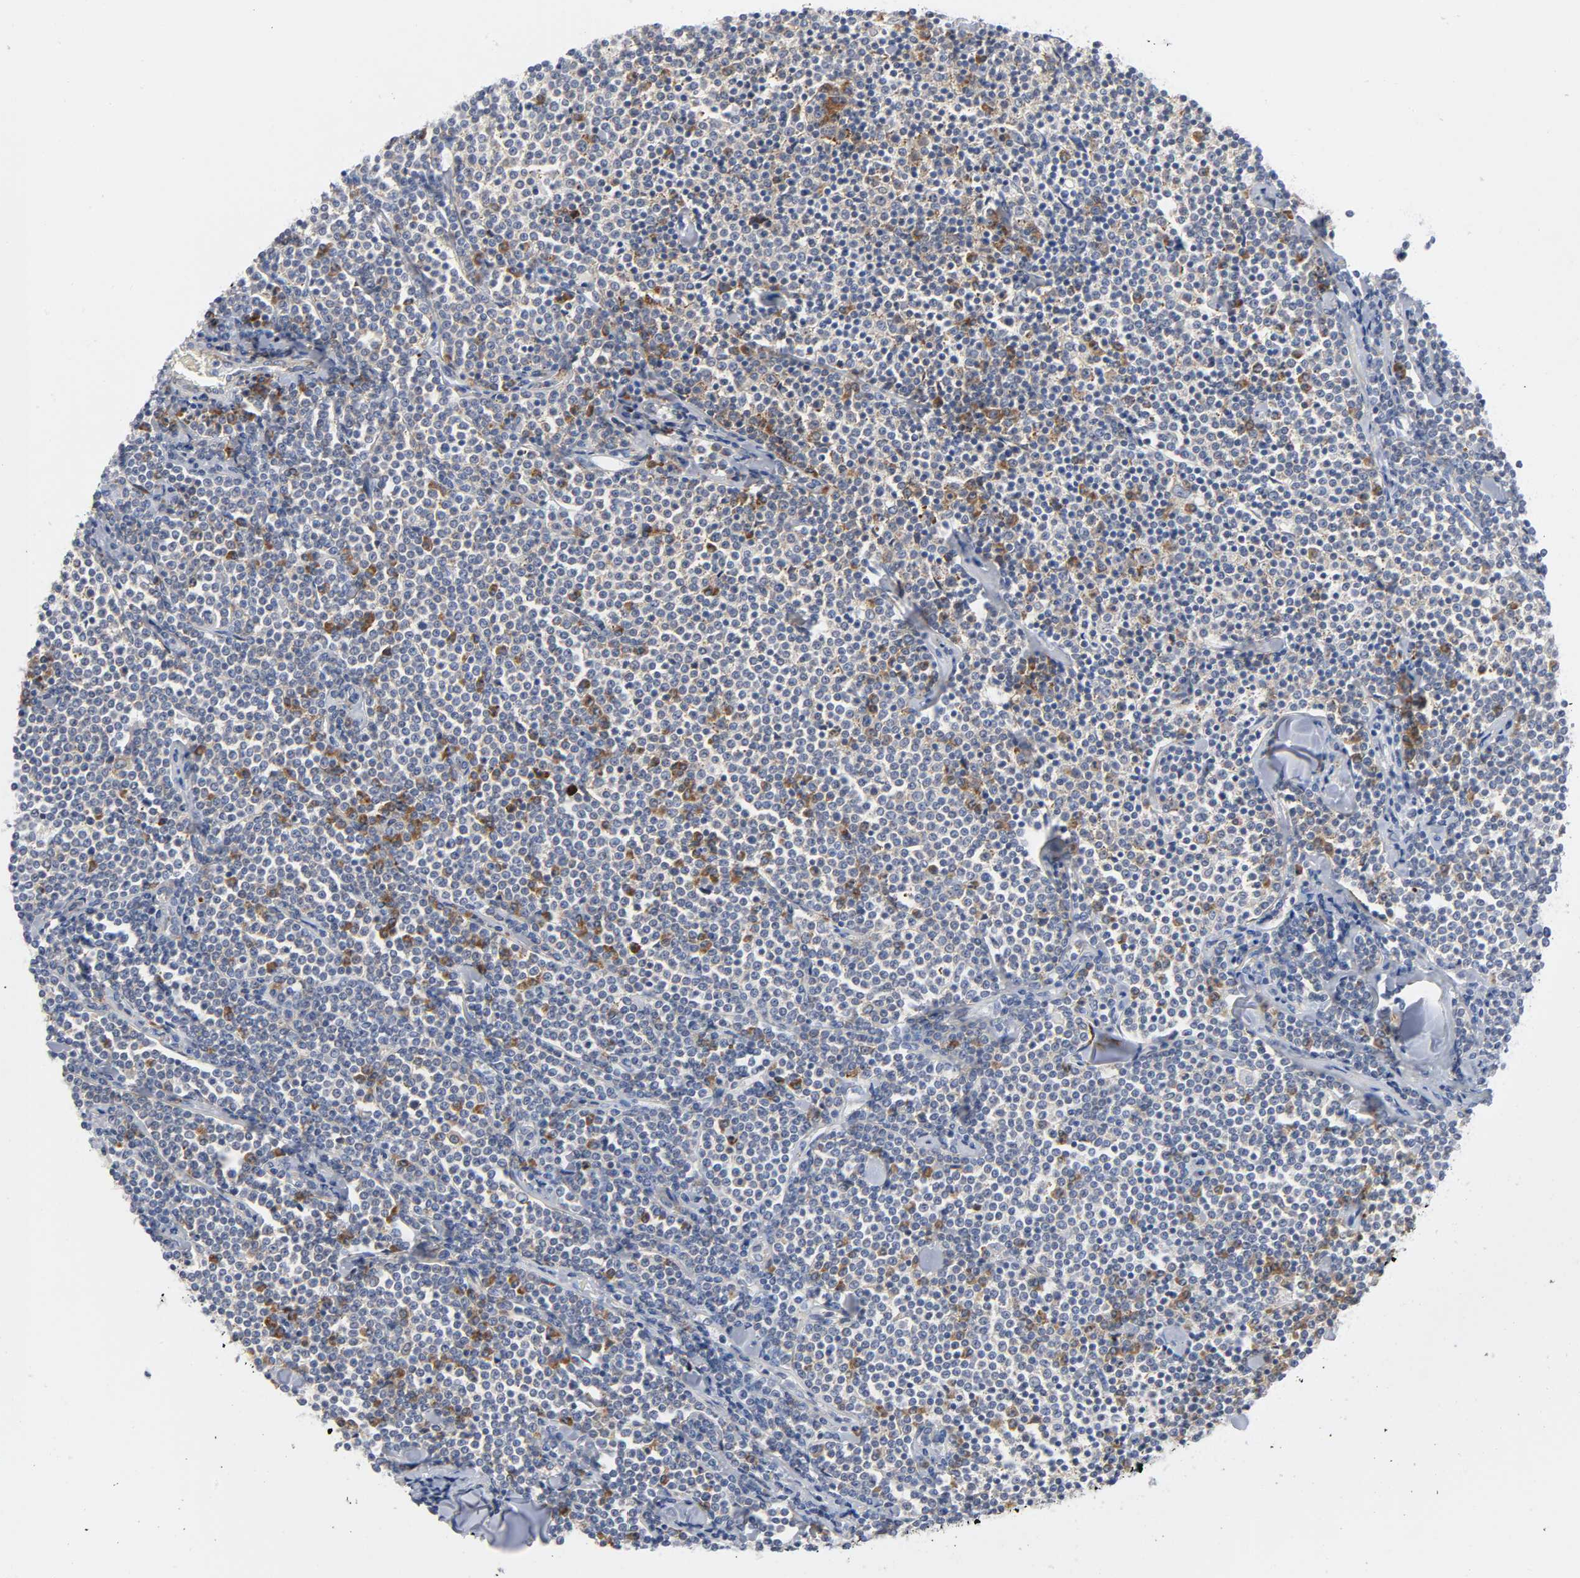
{"staining": {"intensity": "moderate", "quantity": "25%-75%", "location": "cytoplasmic/membranous"}, "tissue": "lymphoma", "cell_type": "Tumor cells", "image_type": "cancer", "snomed": [{"axis": "morphology", "description": "Malignant lymphoma, non-Hodgkin's type, Low grade"}, {"axis": "topography", "description": "Soft tissue"}], "caption": "Human low-grade malignant lymphoma, non-Hodgkin's type stained with a protein marker exhibits moderate staining in tumor cells.", "gene": "REL", "patient": {"sex": "male", "age": 92}}